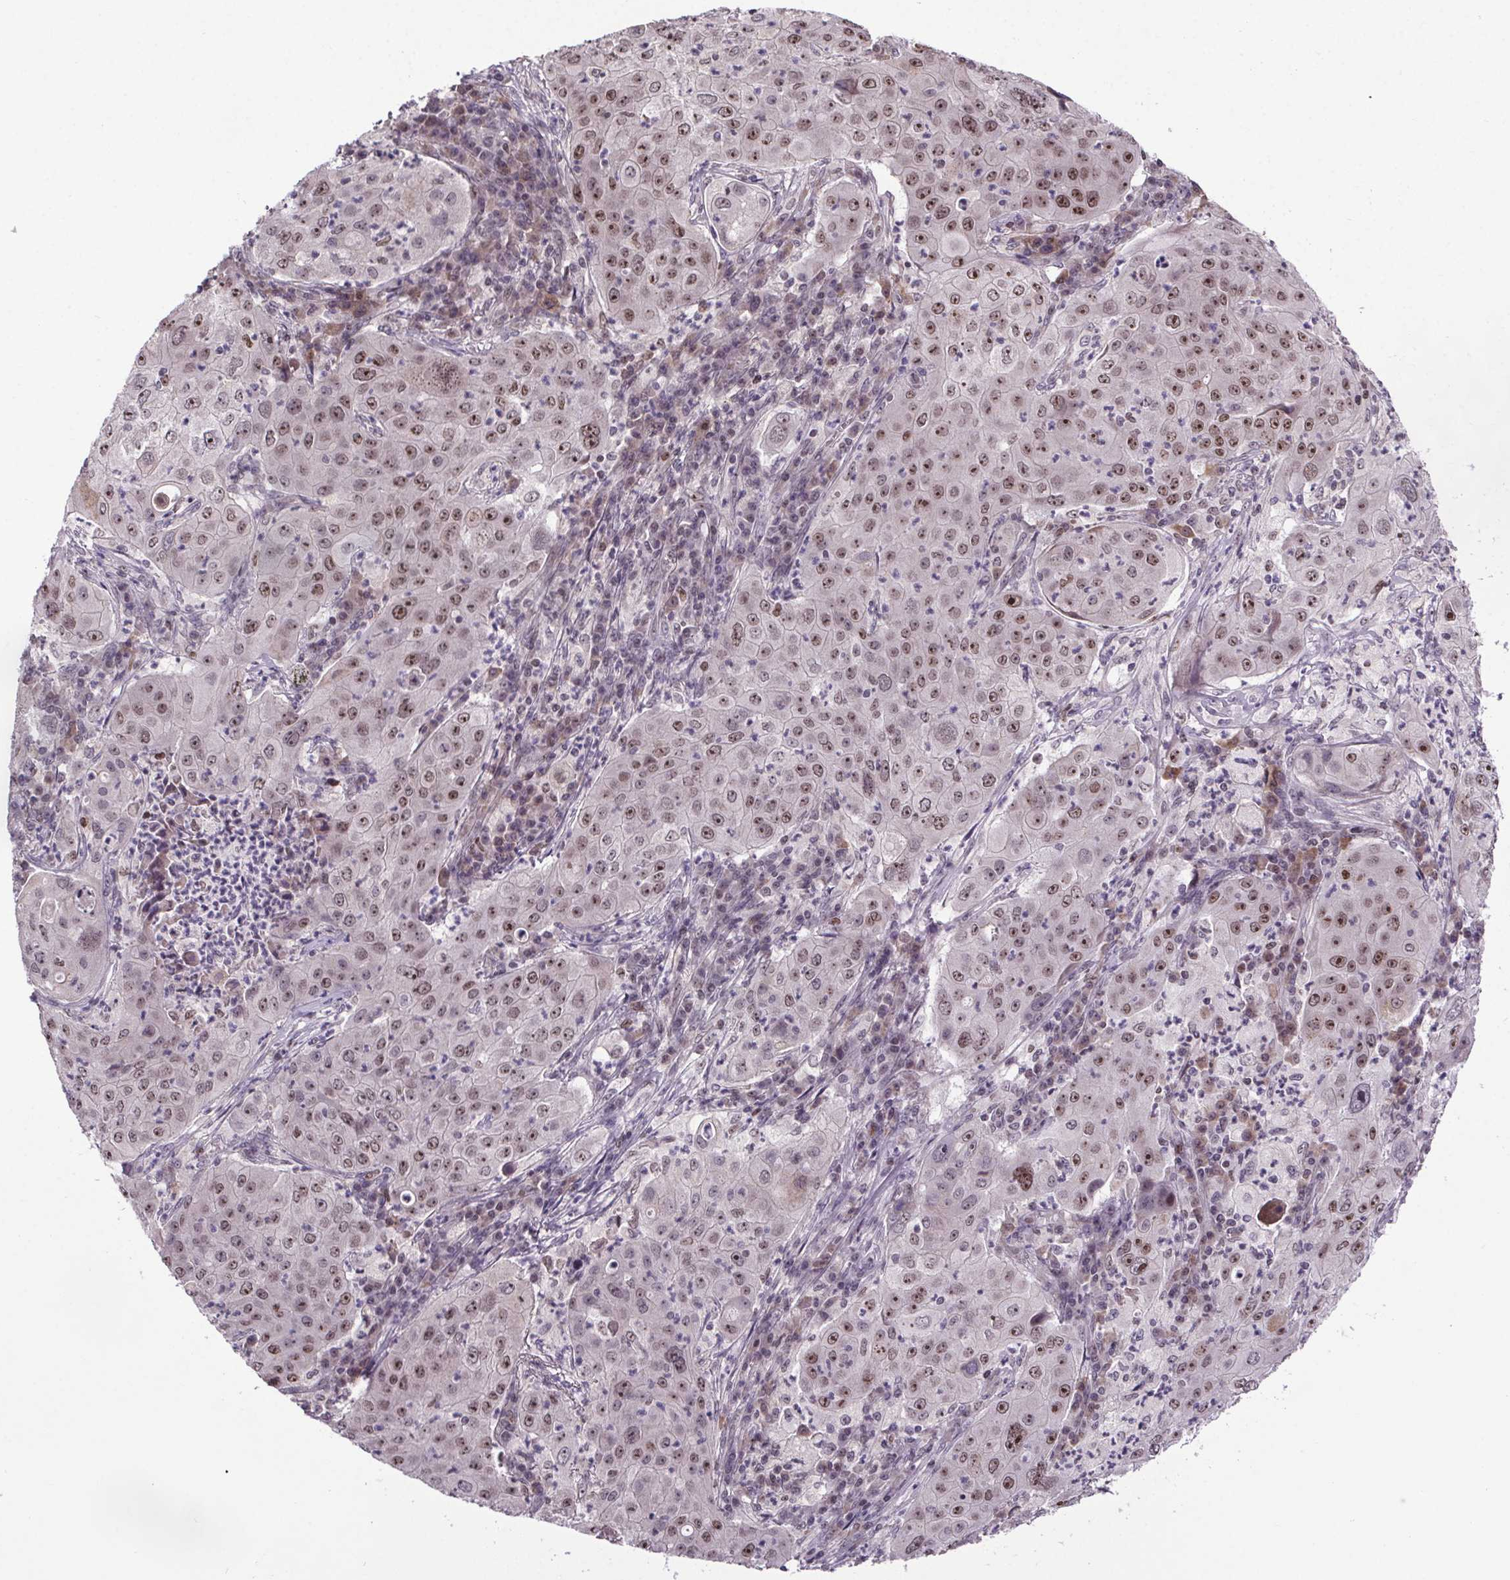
{"staining": {"intensity": "moderate", "quantity": ">75%", "location": "nuclear"}, "tissue": "lung cancer", "cell_type": "Tumor cells", "image_type": "cancer", "snomed": [{"axis": "morphology", "description": "Squamous cell carcinoma, NOS"}, {"axis": "topography", "description": "Lung"}], "caption": "Protein expression by immunohistochemistry demonstrates moderate nuclear staining in about >75% of tumor cells in lung cancer.", "gene": "ATMIN", "patient": {"sex": "female", "age": 59}}